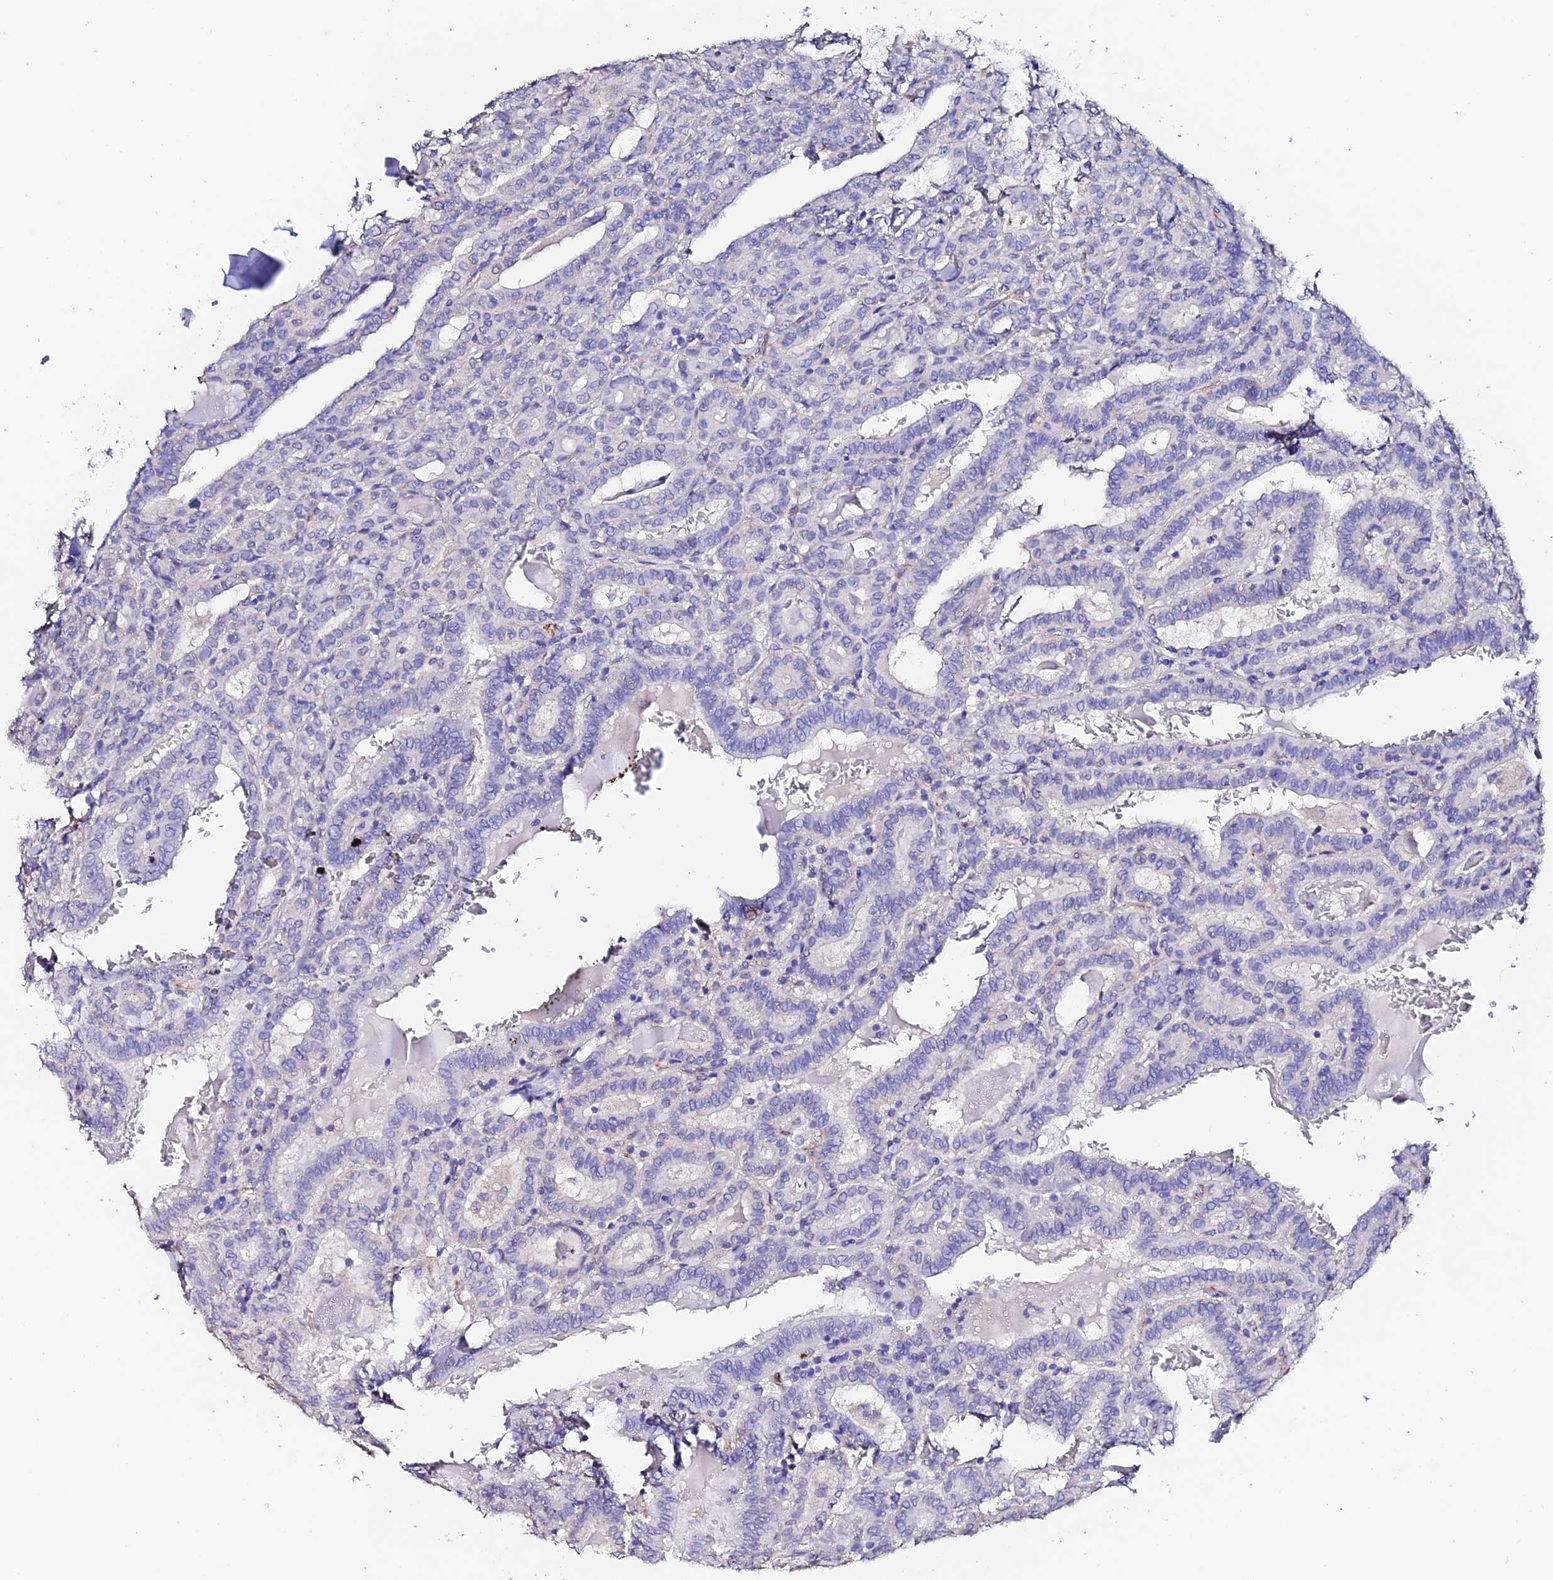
{"staining": {"intensity": "negative", "quantity": "none", "location": "none"}, "tissue": "thyroid cancer", "cell_type": "Tumor cells", "image_type": "cancer", "snomed": [{"axis": "morphology", "description": "Papillary adenocarcinoma, NOS"}, {"axis": "topography", "description": "Thyroid gland"}], "caption": "A photomicrograph of thyroid cancer (papillary adenocarcinoma) stained for a protein reveals no brown staining in tumor cells.", "gene": "ESM1", "patient": {"sex": "female", "age": 72}}